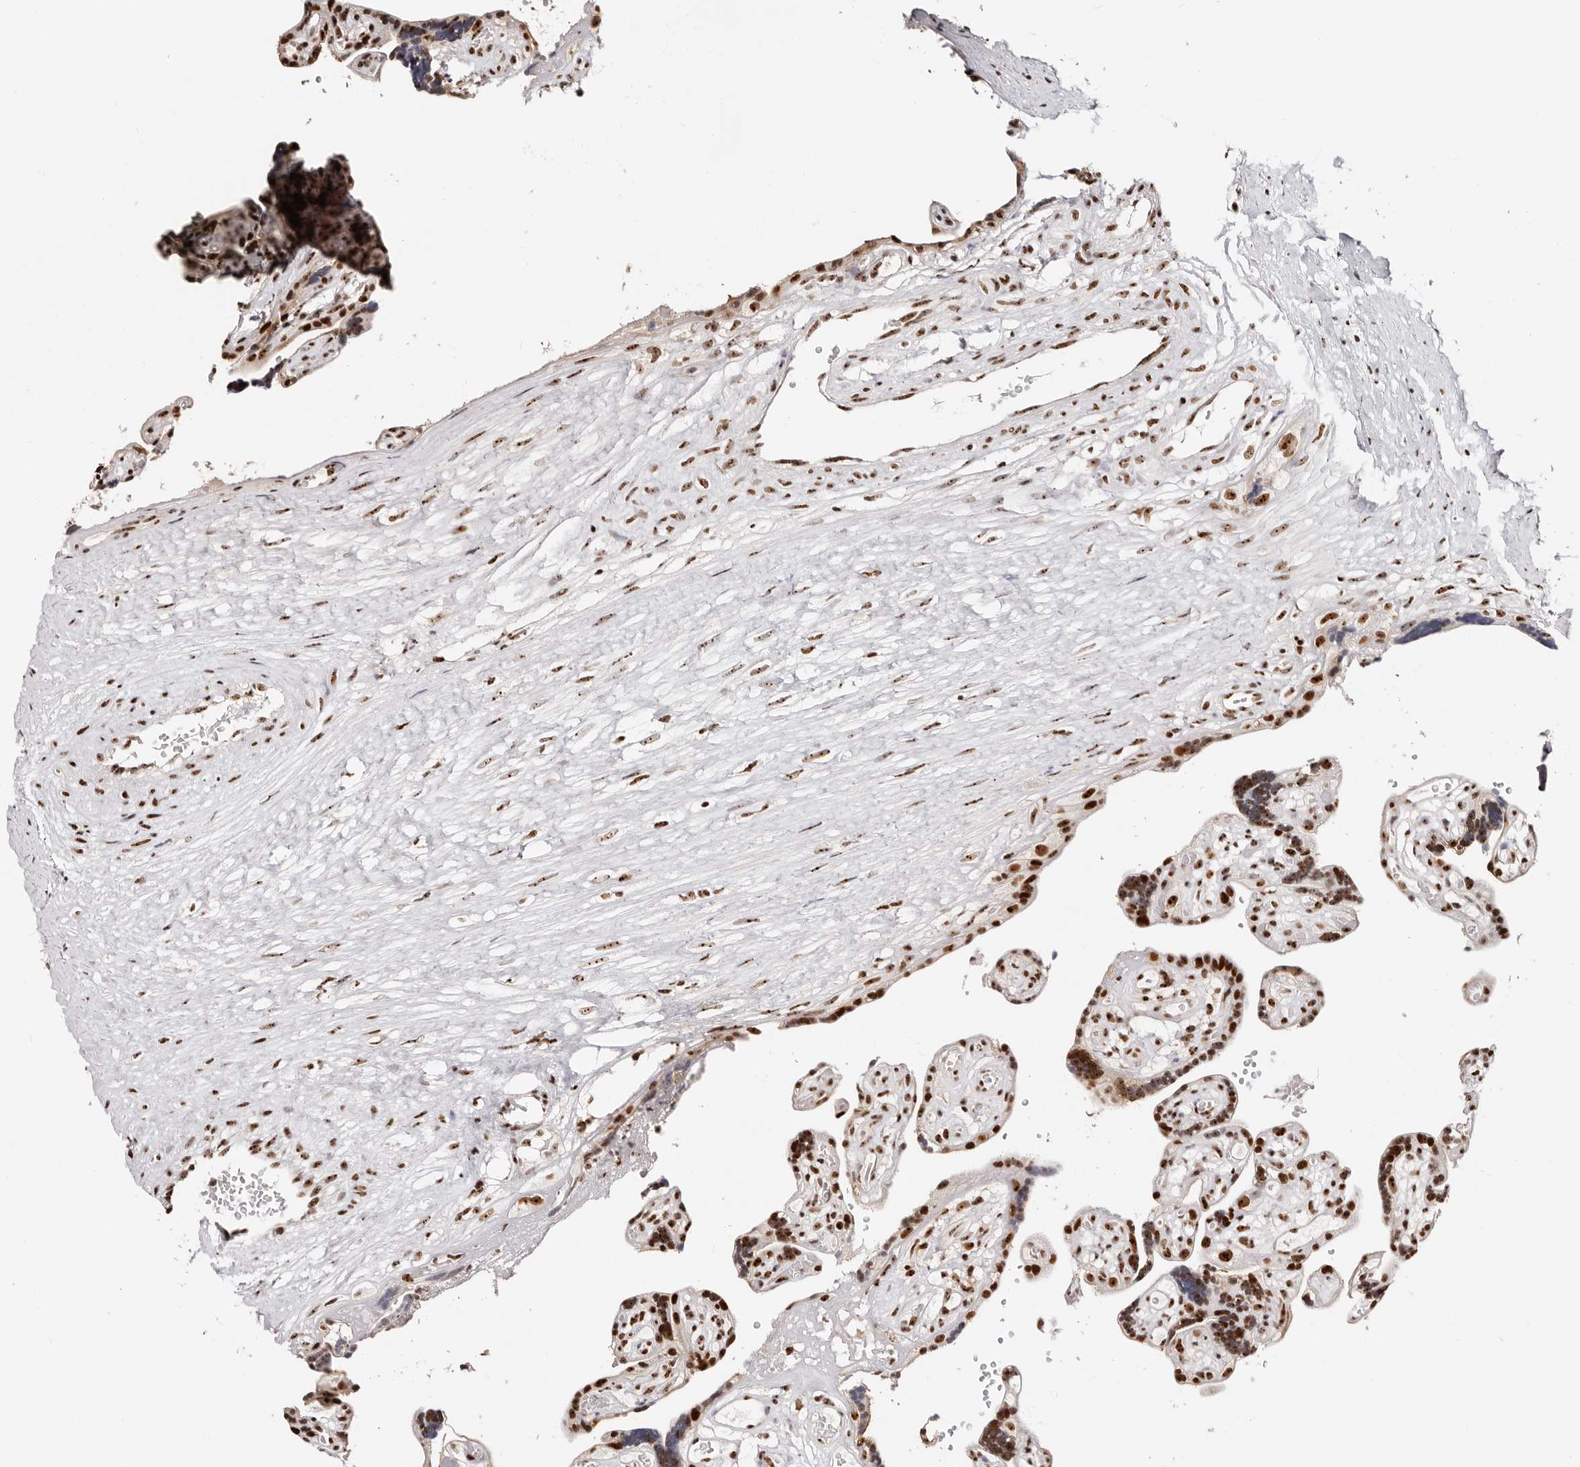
{"staining": {"intensity": "strong", "quantity": ">75%", "location": "nuclear"}, "tissue": "placenta", "cell_type": "Decidual cells", "image_type": "normal", "snomed": [{"axis": "morphology", "description": "Normal tissue, NOS"}, {"axis": "topography", "description": "Placenta"}], "caption": "A high amount of strong nuclear positivity is present in about >75% of decidual cells in normal placenta.", "gene": "IQGAP3", "patient": {"sex": "female", "age": 30}}